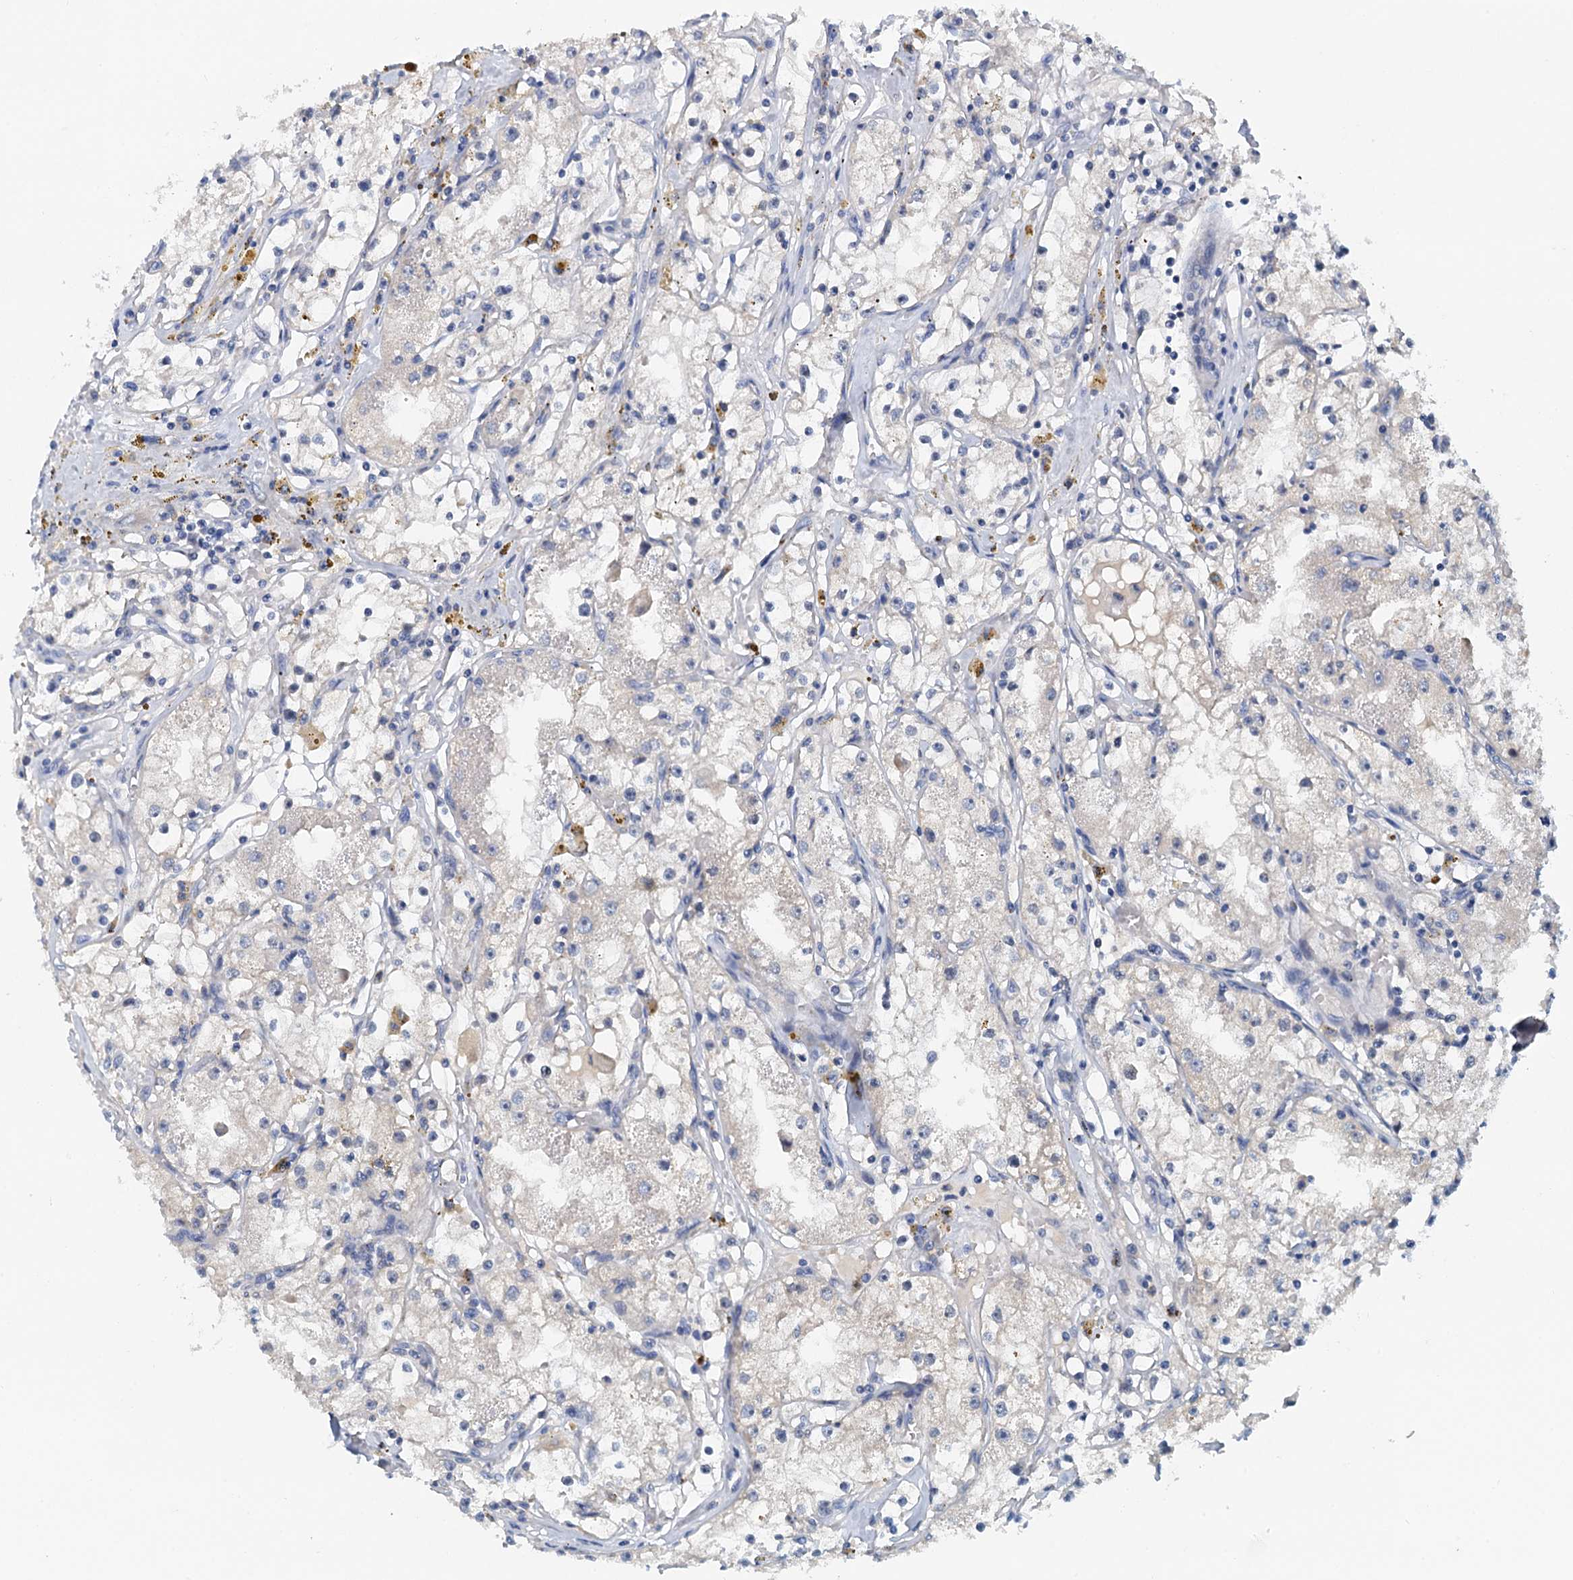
{"staining": {"intensity": "negative", "quantity": "none", "location": "none"}, "tissue": "renal cancer", "cell_type": "Tumor cells", "image_type": "cancer", "snomed": [{"axis": "morphology", "description": "Adenocarcinoma, NOS"}, {"axis": "topography", "description": "Kidney"}], "caption": "Immunohistochemistry of adenocarcinoma (renal) displays no expression in tumor cells.", "gene": "DTD1", "patient": {"sex": "male", "age": 56}}